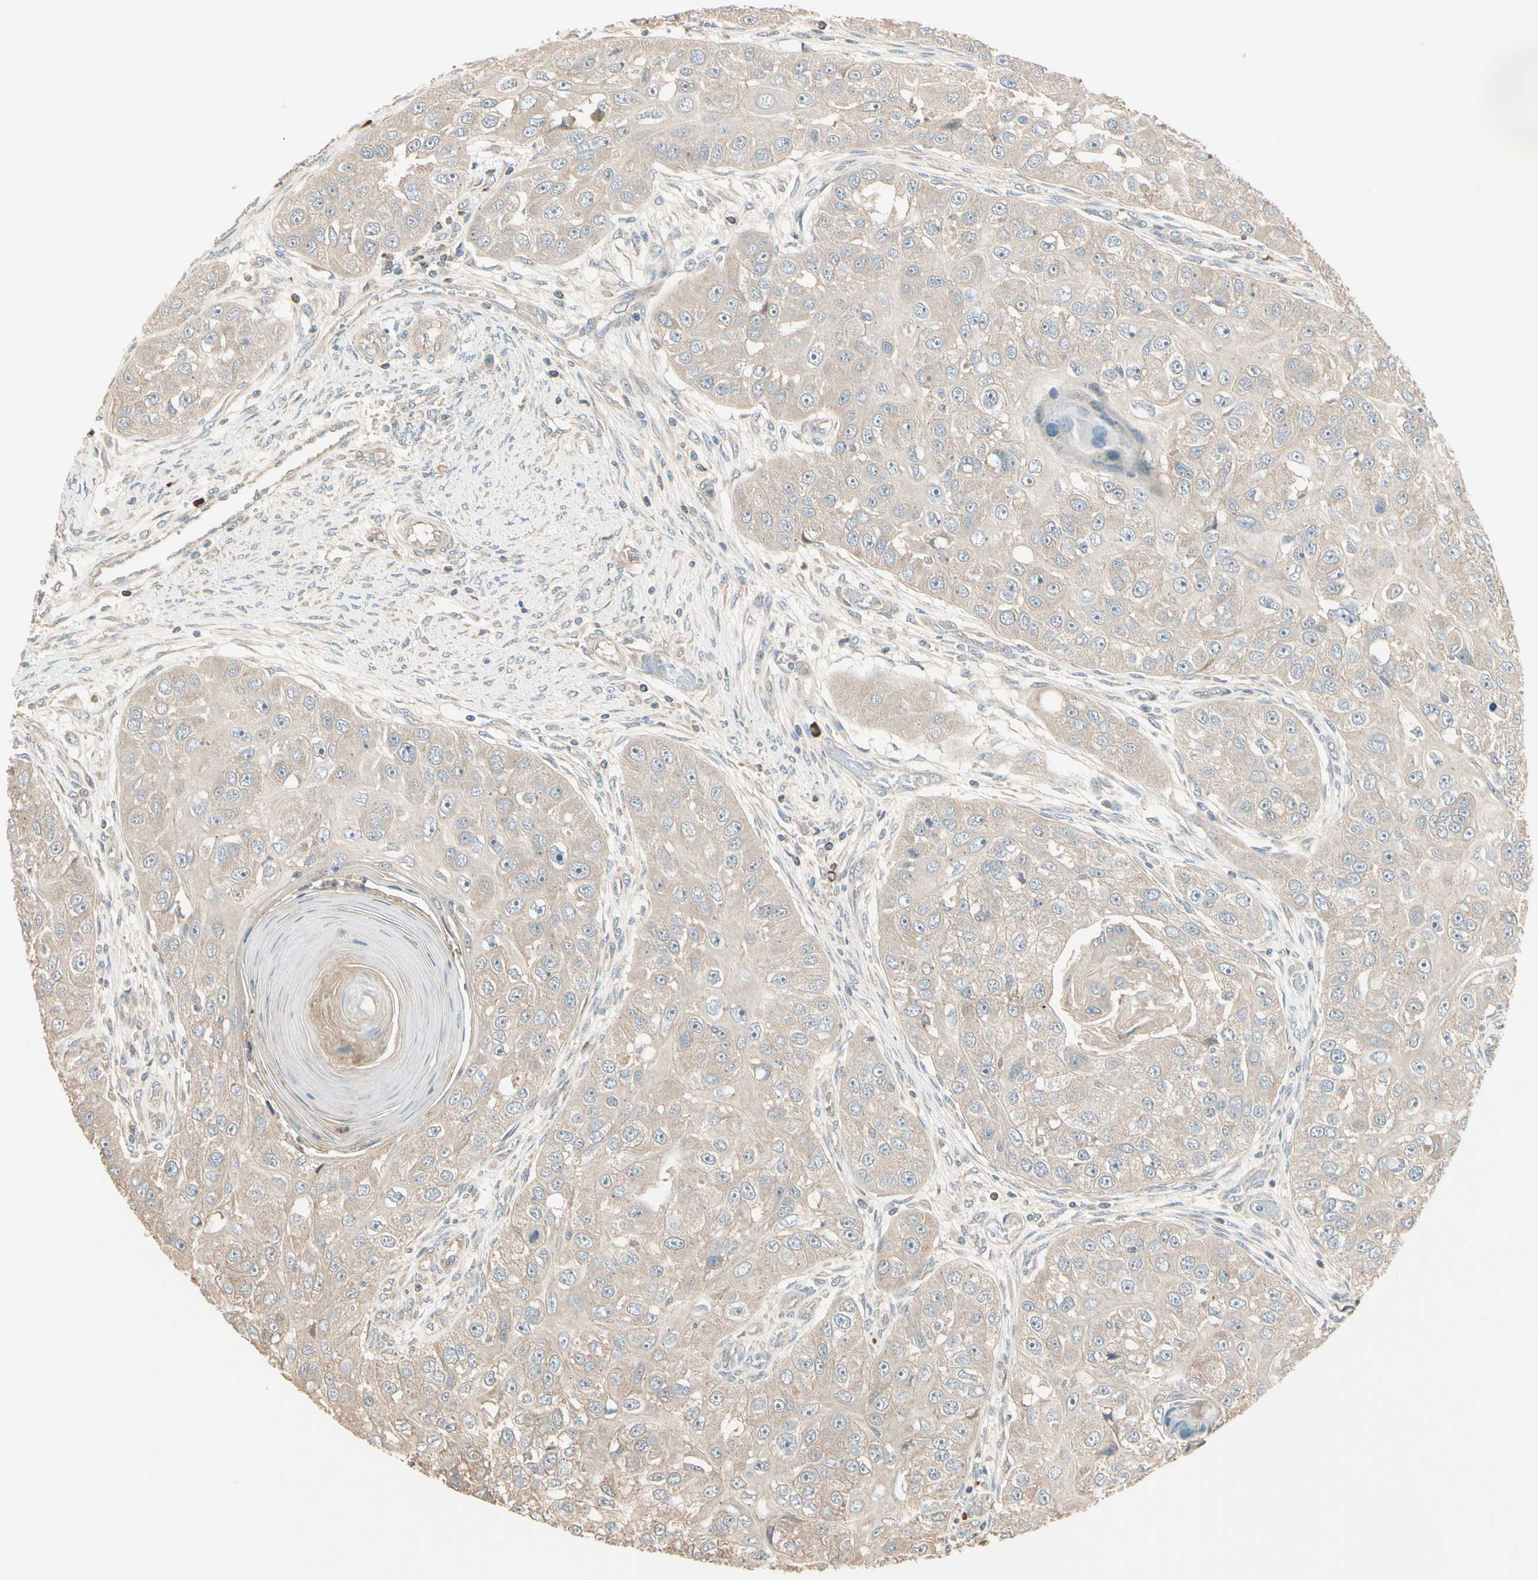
{"staining": {"intensity": "weak", "quantity": ">75%", "location": "cytoplasmic/membranous"}, "tissue": "head and neck cancer", "cell_type": "Tumor cells", "image_type": "cancer", "snomed": [{"axis": "morphology", "description": "Normal tissue, NOS"}, {"axis": "morphology", "description": "Squamous cell carcinoma, NOS"}, {"axis": "topography", "description": "Skeletal muscle"}, {"axis": "topography", "description": "Head-Neck"}], "caption": "DAB (3,3'-diaminobenzidine) immunohistochemical staining of head and neck cancer (squamous cell carcinoma) shows weak cytoplasmic/membranous protein expression in about >75% of tumor cells. The staining was performed using DAB to visualize the protein expression in brown, while the nuclei were stained in blue with hematoxylin (Magnification: 20x).", "gene": "TNFRSF21", "patient": {"sex": "male", "age": 51}}